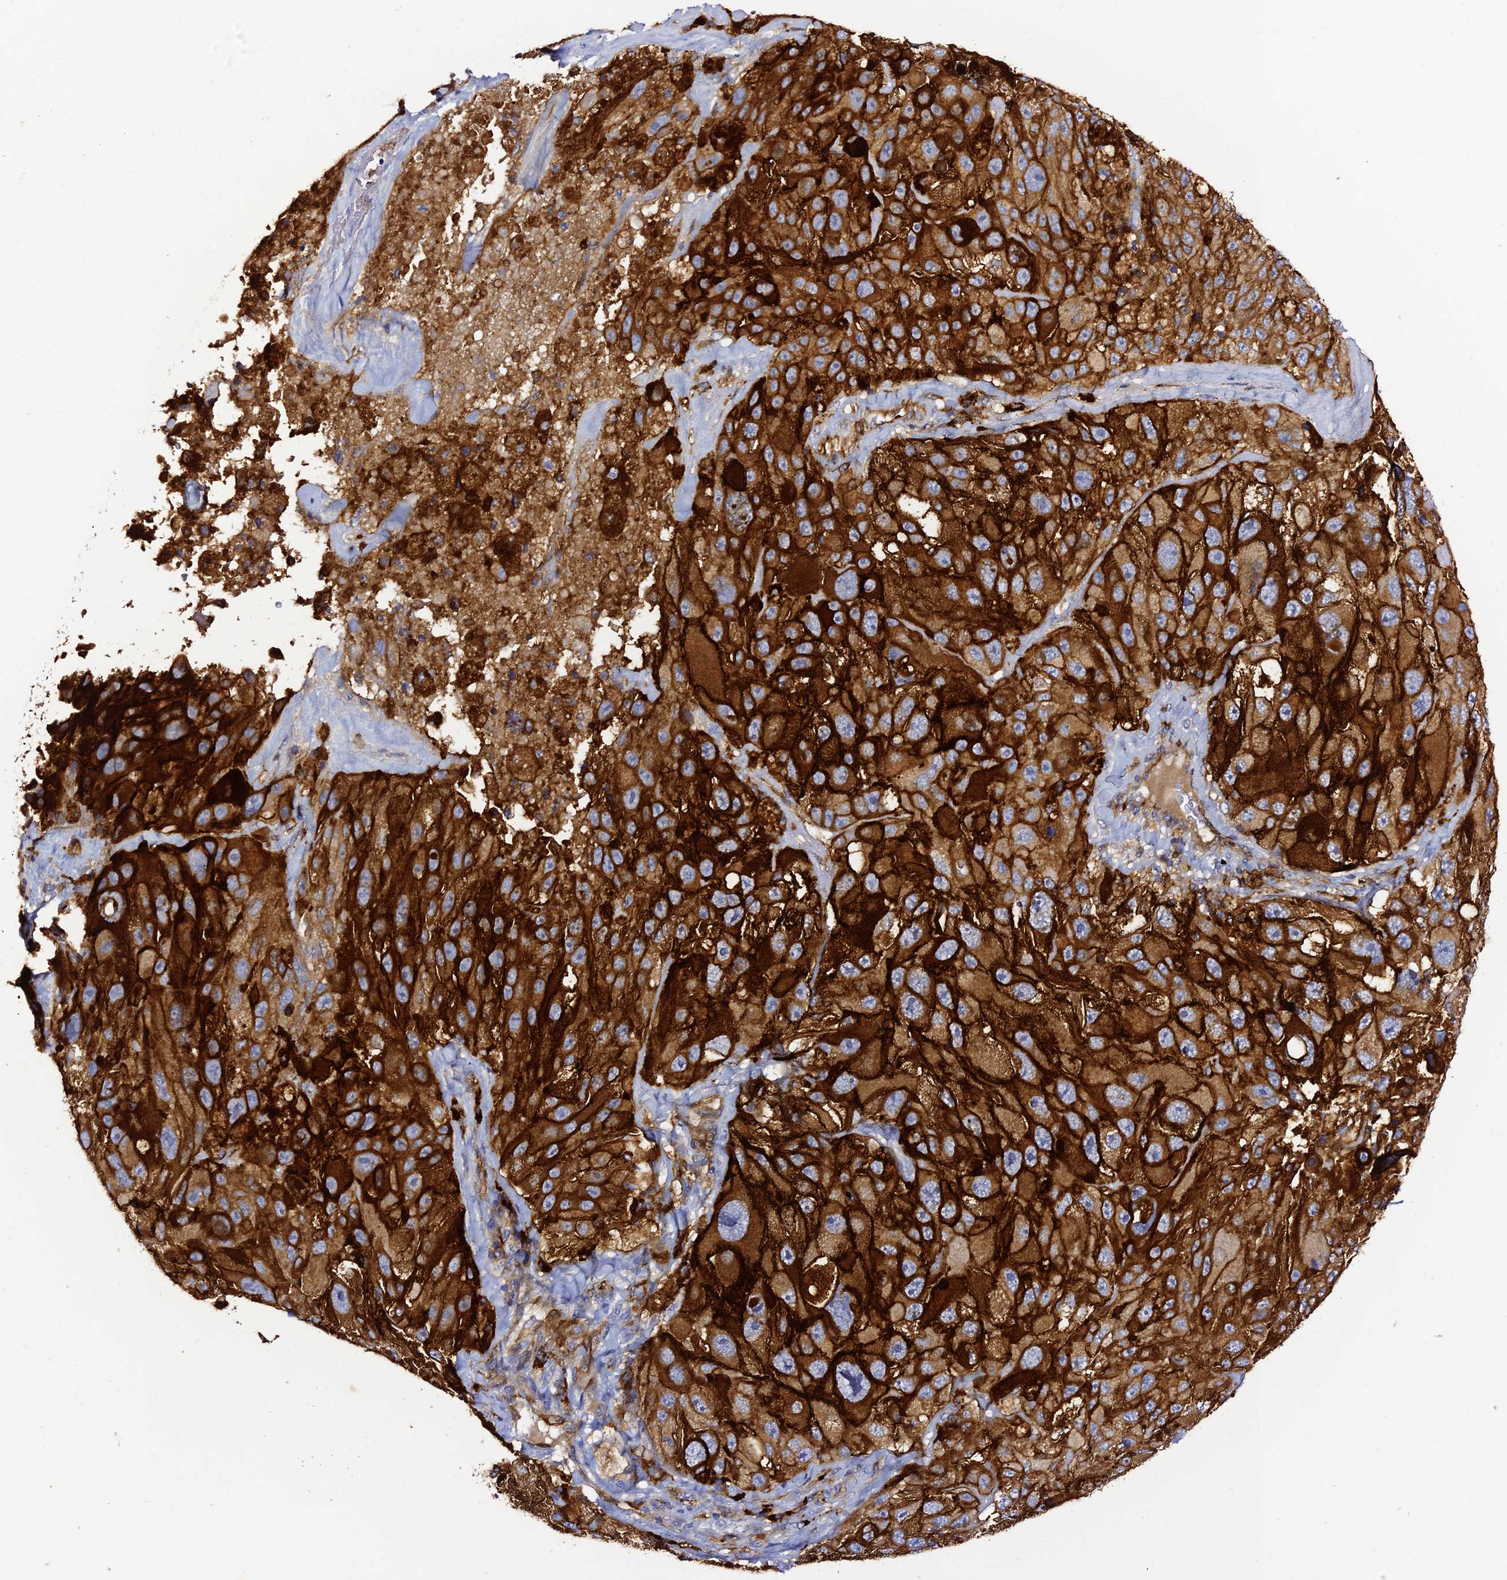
{"staining": {"intensity": "strong", "quantity": ">75%", "location": "cytoplasmic/membranous"}, "tissue": "melanoma", "cell_type": "Tumor cells", "image_type": "cancer", "snomed": [{"axis": "morphology", "description": "Malignant melanoma, Metastatic site"}, {"axis": "topography", "description": "Lymph node"}], "caption": "Immunohistochemistry (IHC) micrograph of neoplastic tissue: malignant melanoma (metastatic site) stained using immunohistochemistry (IHC) displays high levels of strong protein expression localized specifically in the cytoplasmic/membranous of tumor cells, appearing as a cytoplasmic/membranous brown color.", "gene": "TRPV2", "patient": {"sex": "male", "age": 62}}